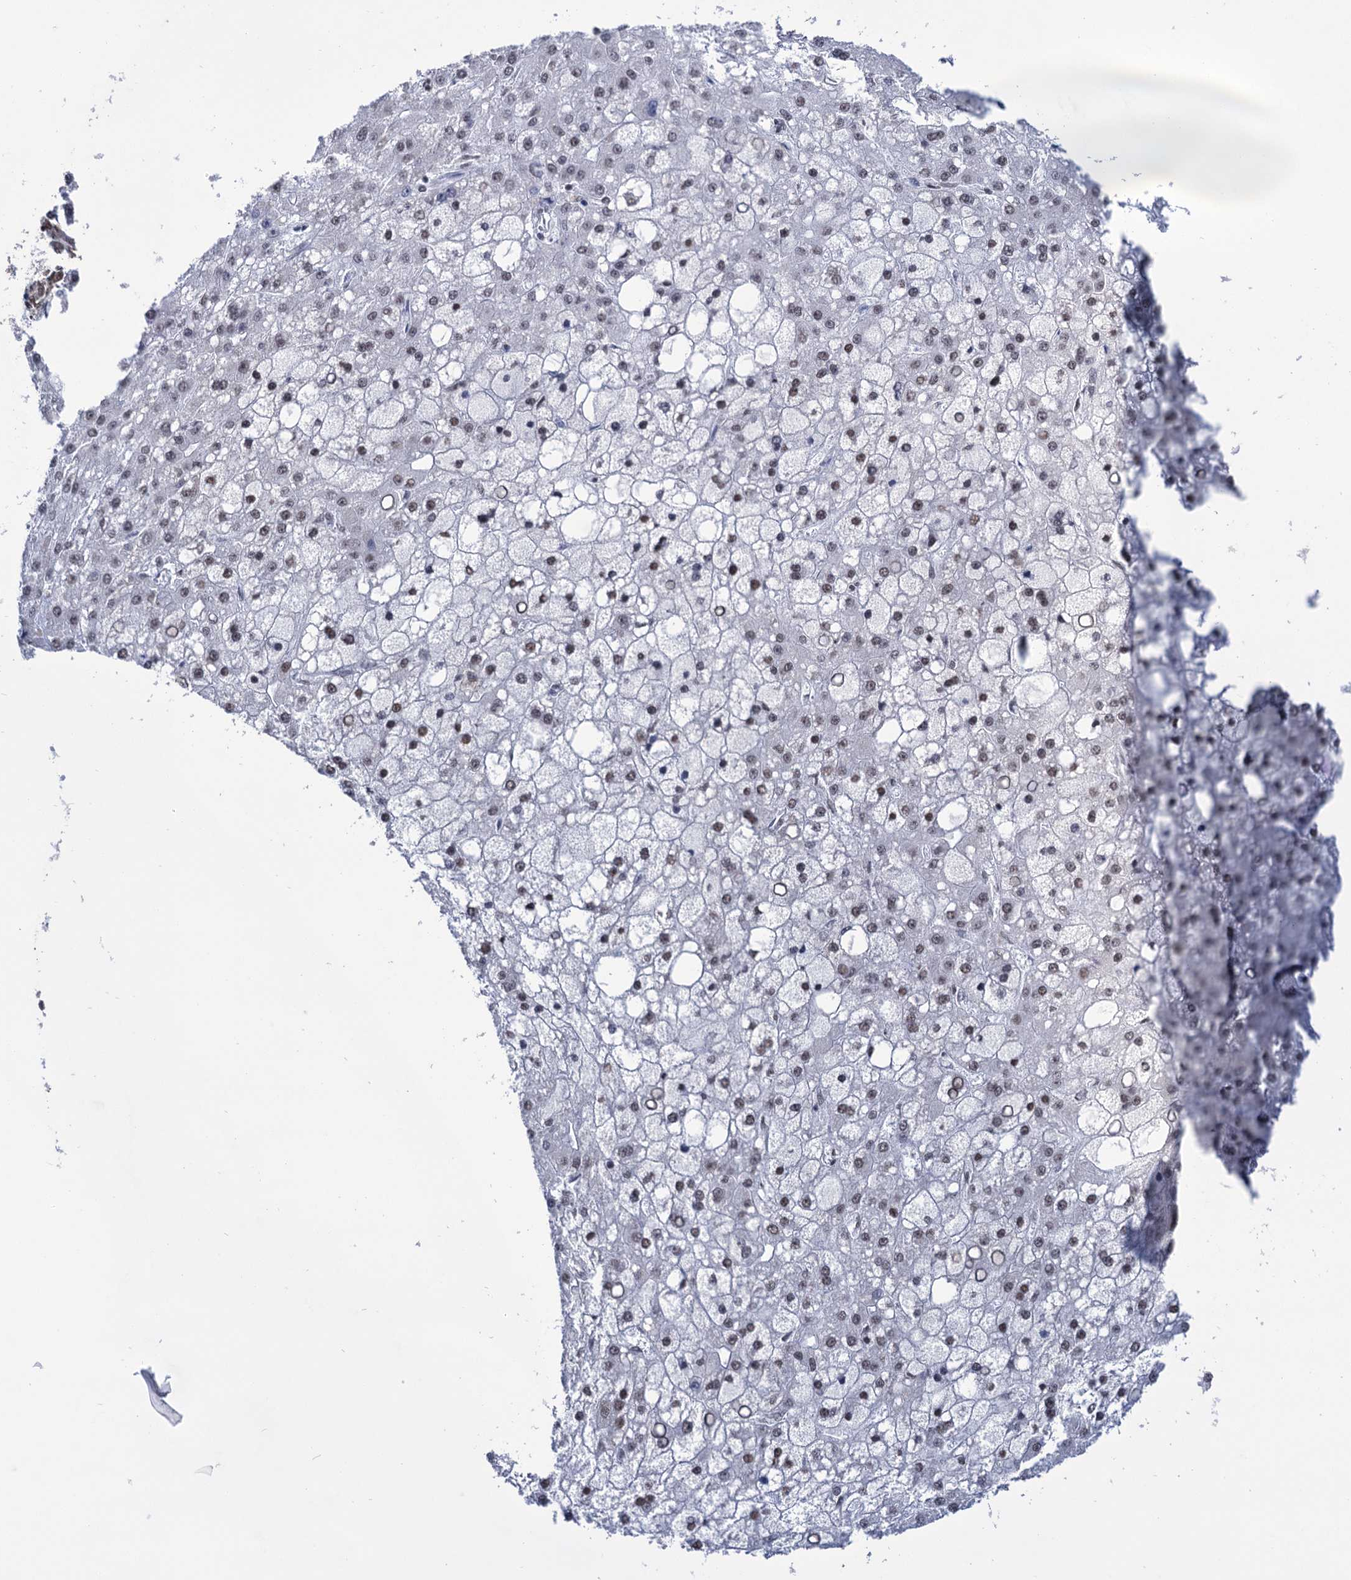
{"staining": {"intensity": "weak", "quantity": "25%-75%", "location": "nuclear"}, "tissue": "liver cancer", "cell_type": "Tumor cells", "image_type": "cancer", "snomed": [{"axis": "morphology", "description": "Carcinoma, Hepatocellular, NOS"}, {"axis": "topography", "description": "Liver"}], "caption": "IHC of human liver cancer (hepatocellular carcinoma) demonstrates low levels of weak nuclear staining in about 25%-75% of tumor cells. (Stains: DAB in brown, nuclei in blue, Microscopy: brightfield microscopy at high magnification).", "gene": "ABHD10", "patient": {"sex": "male", "age": 67}}